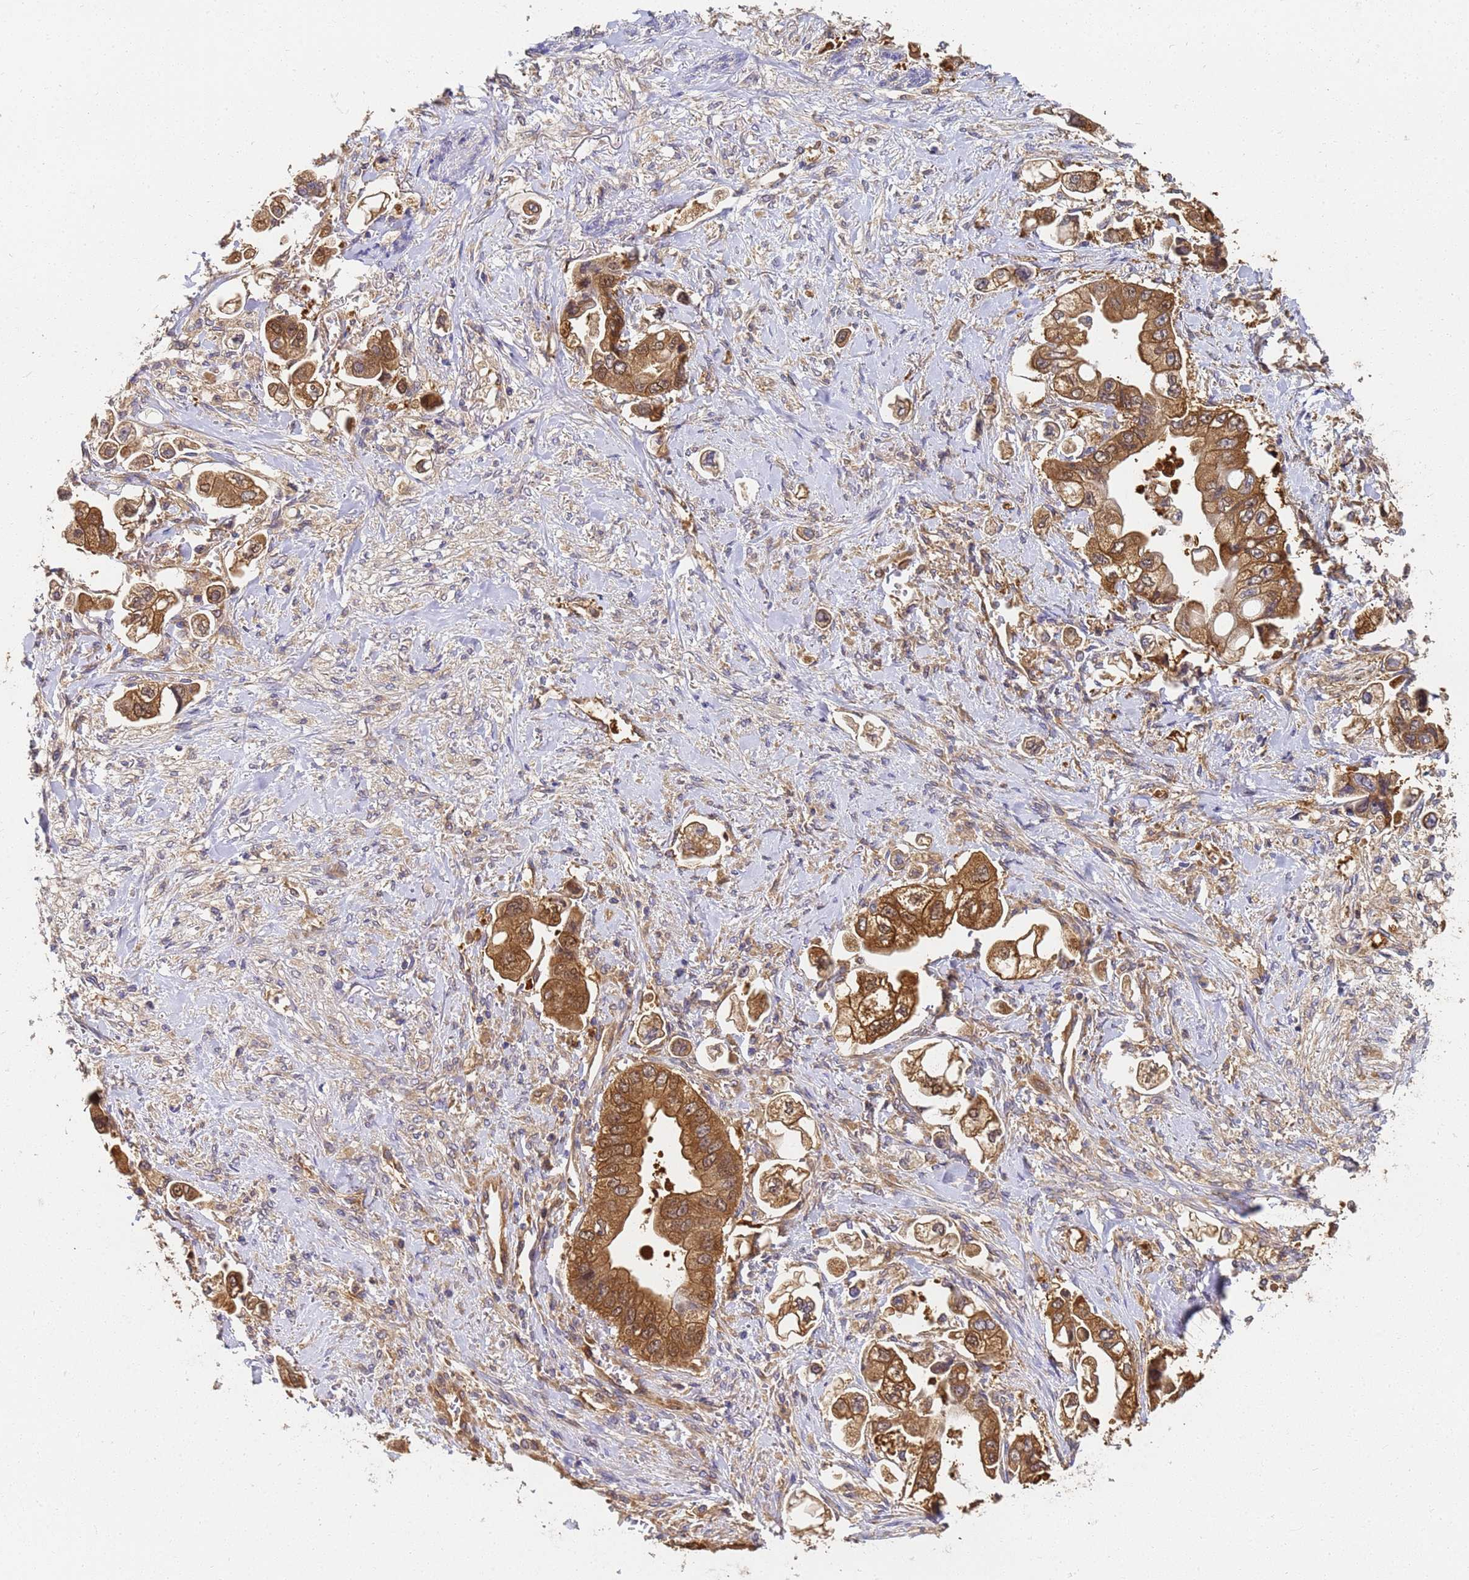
{"staining": {"intensity": "moderate", "quantity": ">75%", "location": "cytoplasmic/membranous"}, "tissue": "stomach cancer", "cell_type": "Tumor cells", "image_type": "cancer", "snomed": [{"axis": "morphology", "description": "Adenocarcinoma, NOS"}, {"axis": "topography", "description": "Stomach"}], "caption": "Moderate cytoplasmic/membranous protein staining is seen in about >75% of tumor cells in stomach cancer (adenocarcinoma).", "gene": "NME1-NME2", "patient": {"sex": "male", "age": 62}}